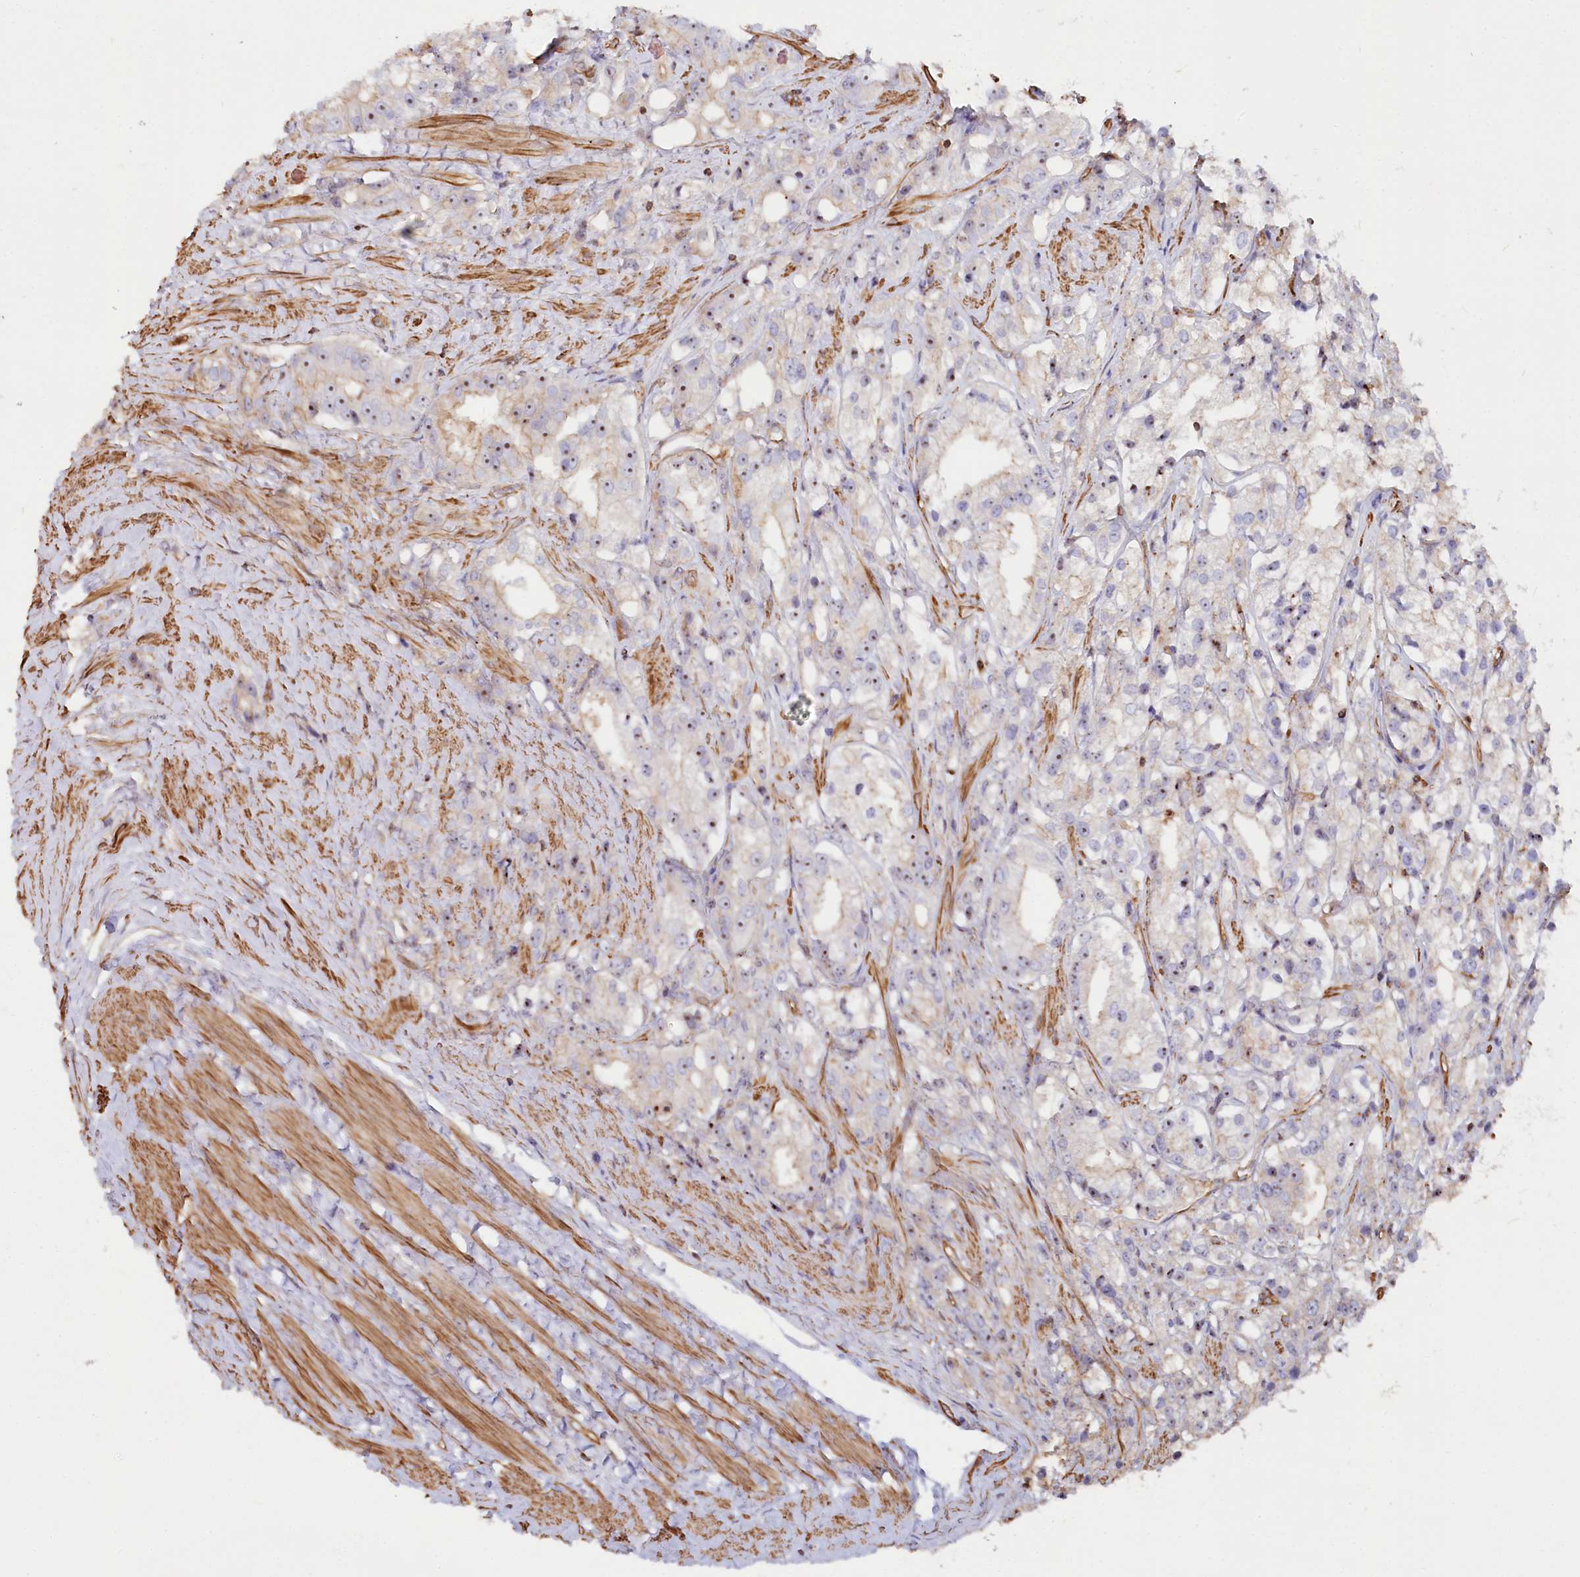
{"staining": {"intensity": "moderate", "quantity": "<25%", "location": "nuclear"}, "tissue": "prostate cancer", "cell_type": "Tumor cells", "image_type": "cancer", "snomed": [{"axis": "morphology", "description": "Adenocarcinoma, NOS"}, {"axis": "topography", "description": "Prostate"}], "caption": "Prostate cancer (adenocarcinoma) stained with DAB IHC exhibits low levels of moderate nuclear staining in about <25% of tumor cells. (Stains: DAB (3,3'-diaminobenzidine) in brown, nuclei in blue, Microscopy: brightfield microscopy at high magnification).", "gene": "WDR36", "patient": {"sex": "male", "age": 79}}